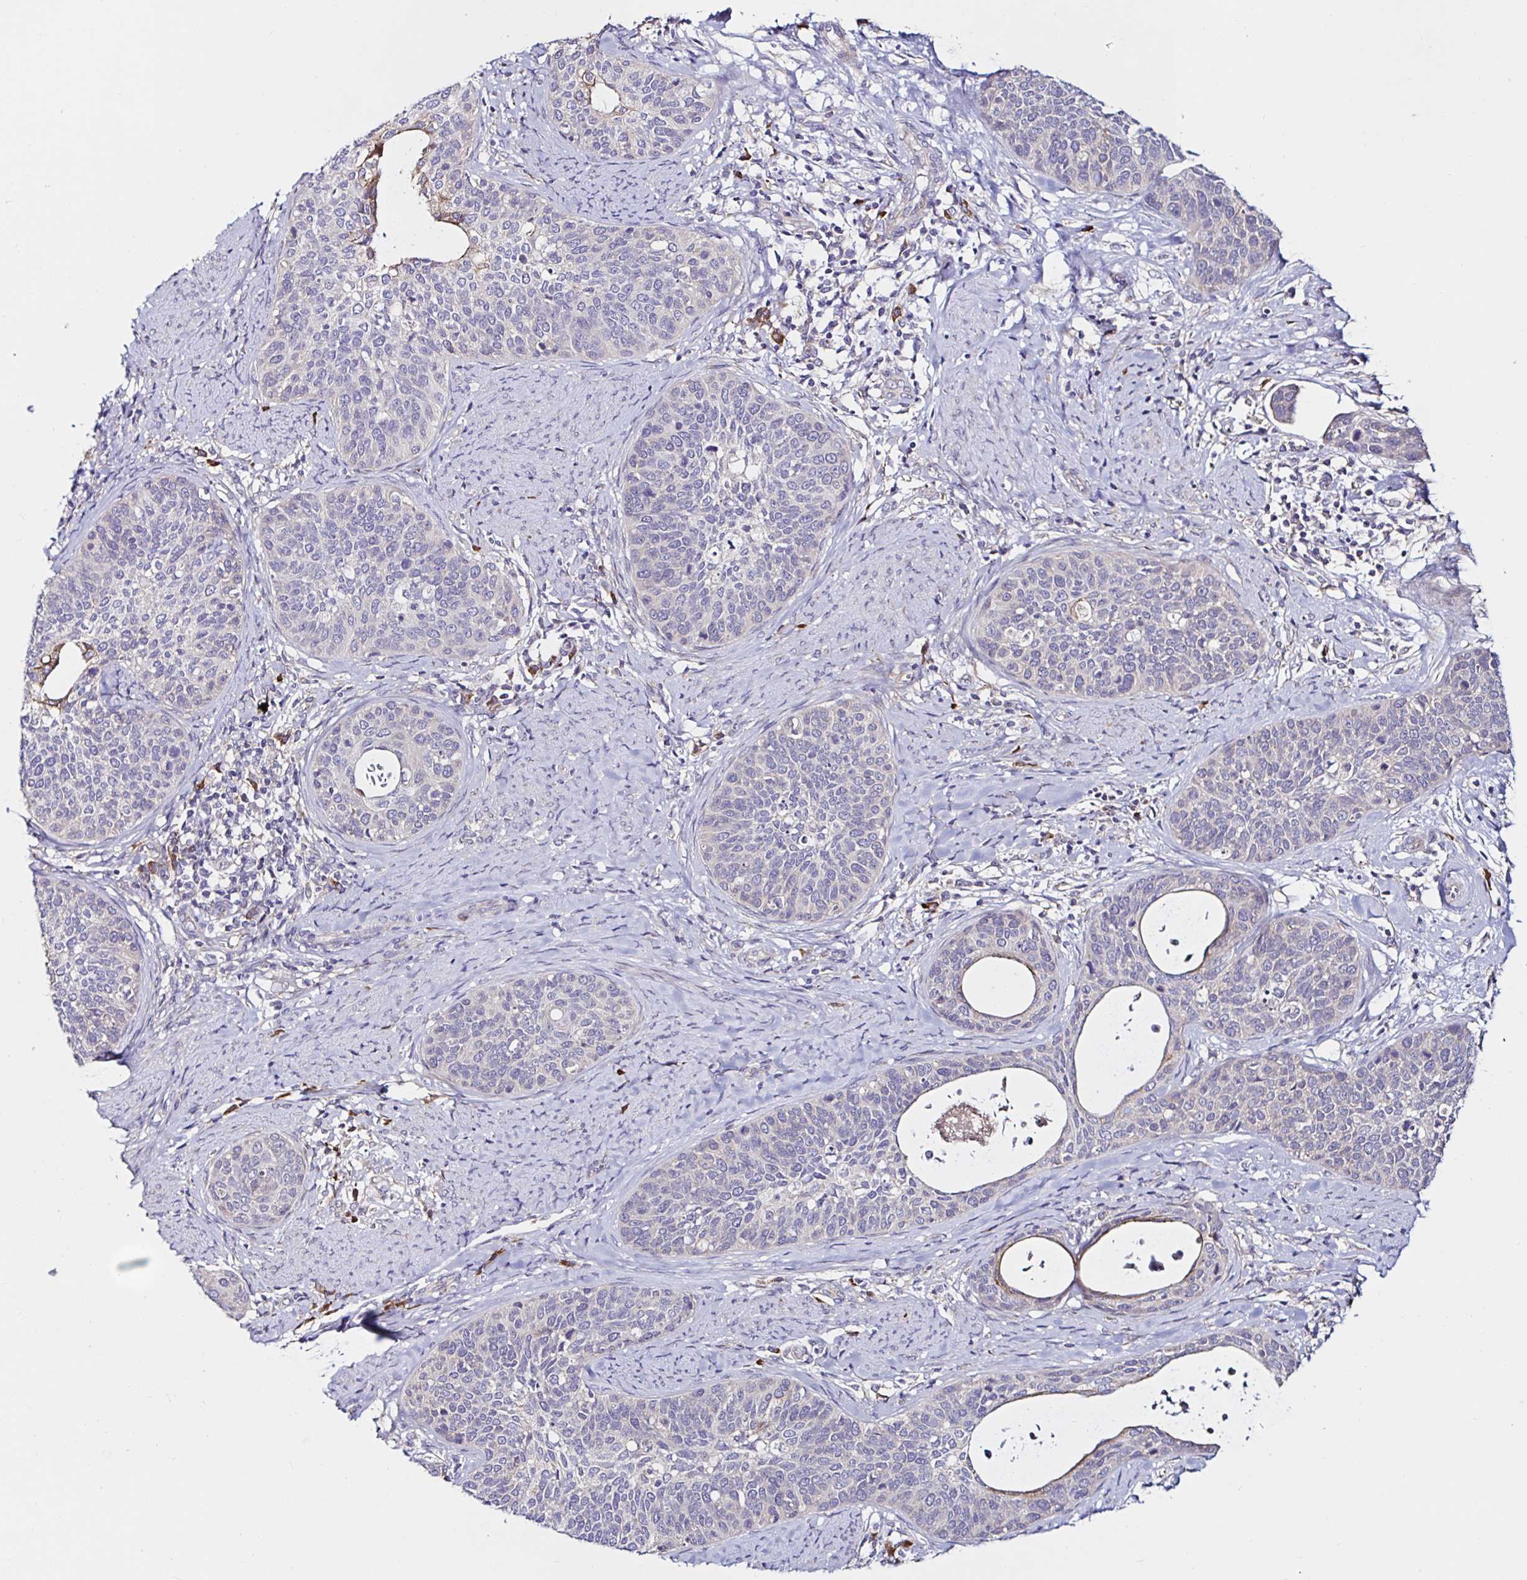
{"staining": {"intensity": "moderate", "quantity": "<25%", "location": "cytoplasmic/membranous"}, "tissue": "cervical cancer", "cell_type": "Tumor cells", "image_type": "cancer", "snomed": [{"axis": "morphology", "description": "Squamous cell carcinoma, NOS"}, {"axis": "topography", "description": "Cervix"}], "caption": "Tumor cells display moderate cytoplasmic/membranous expression in approximately <25% of cells in cervical squamous cell carcinoma.", "gene": "VSIG2", "patient": {"sex": "female", "age": 69}}